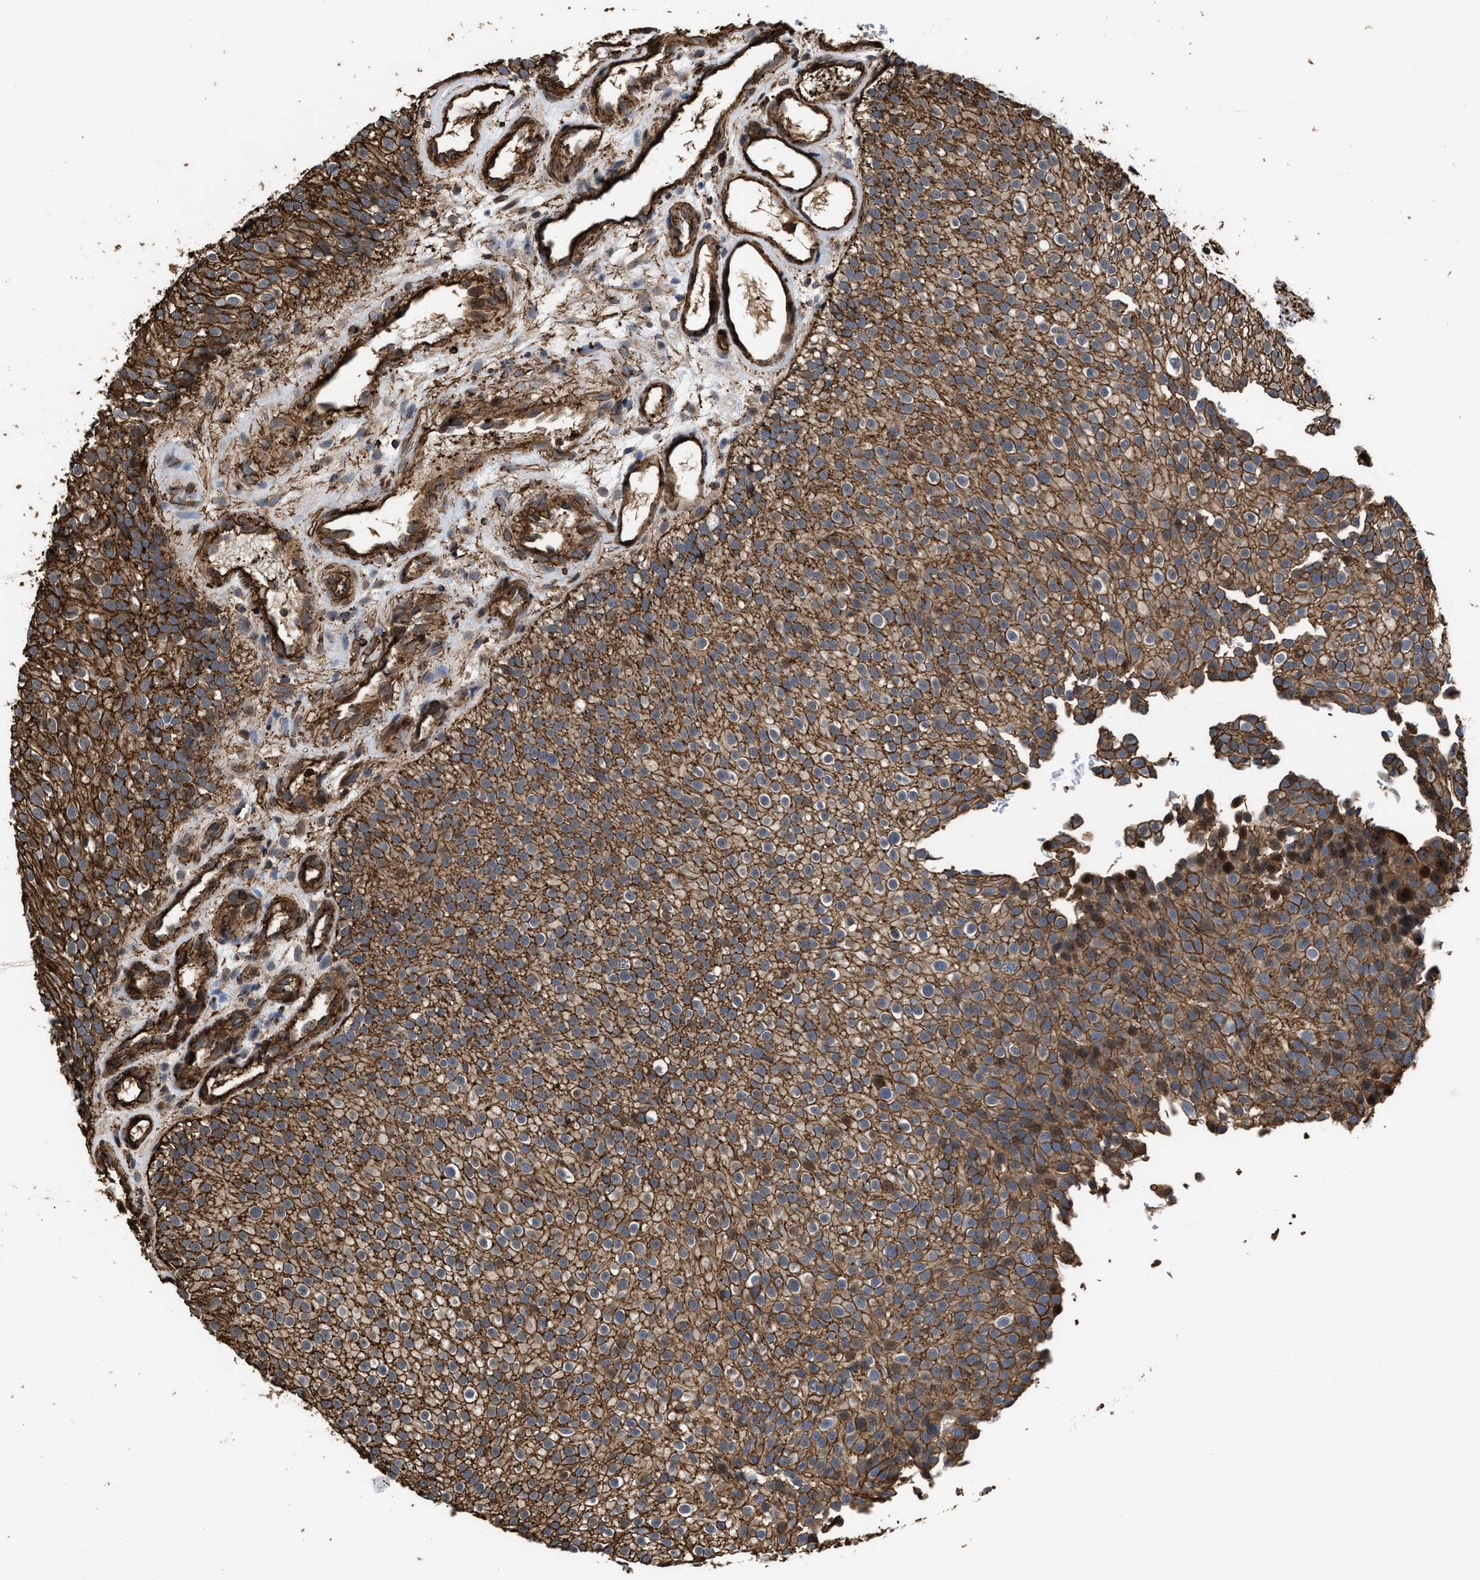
{"staining": {"intensity": "moderate", "quantity": ">75%", "location": "cytoplasmic/membranous"}, "tissue": "urothelial cancer", "cell_type": "Tumor cells", "image_type": "cancer", "snomed": [{"axis": "morphology", "description": "Urothelial carcinoma, Low grade"}, {"axis": "topography", "description": "Urinary bladder"}], "caption": "Urothelial carcinoma (low-grade) stained with DAB (3,3'-diaminobenzidine) immunohistochemistry (IHC) displays medium levels of moderate cytoplasmic/membranous staining in approximately >75% of tumor cells. The staining was performed using DAB, with brown indicating positive protein expression. Nuclei are stained blue with hematoxylin.", "gene": "KBTBD2", "patient": {"sex": "male", "age": 78}}